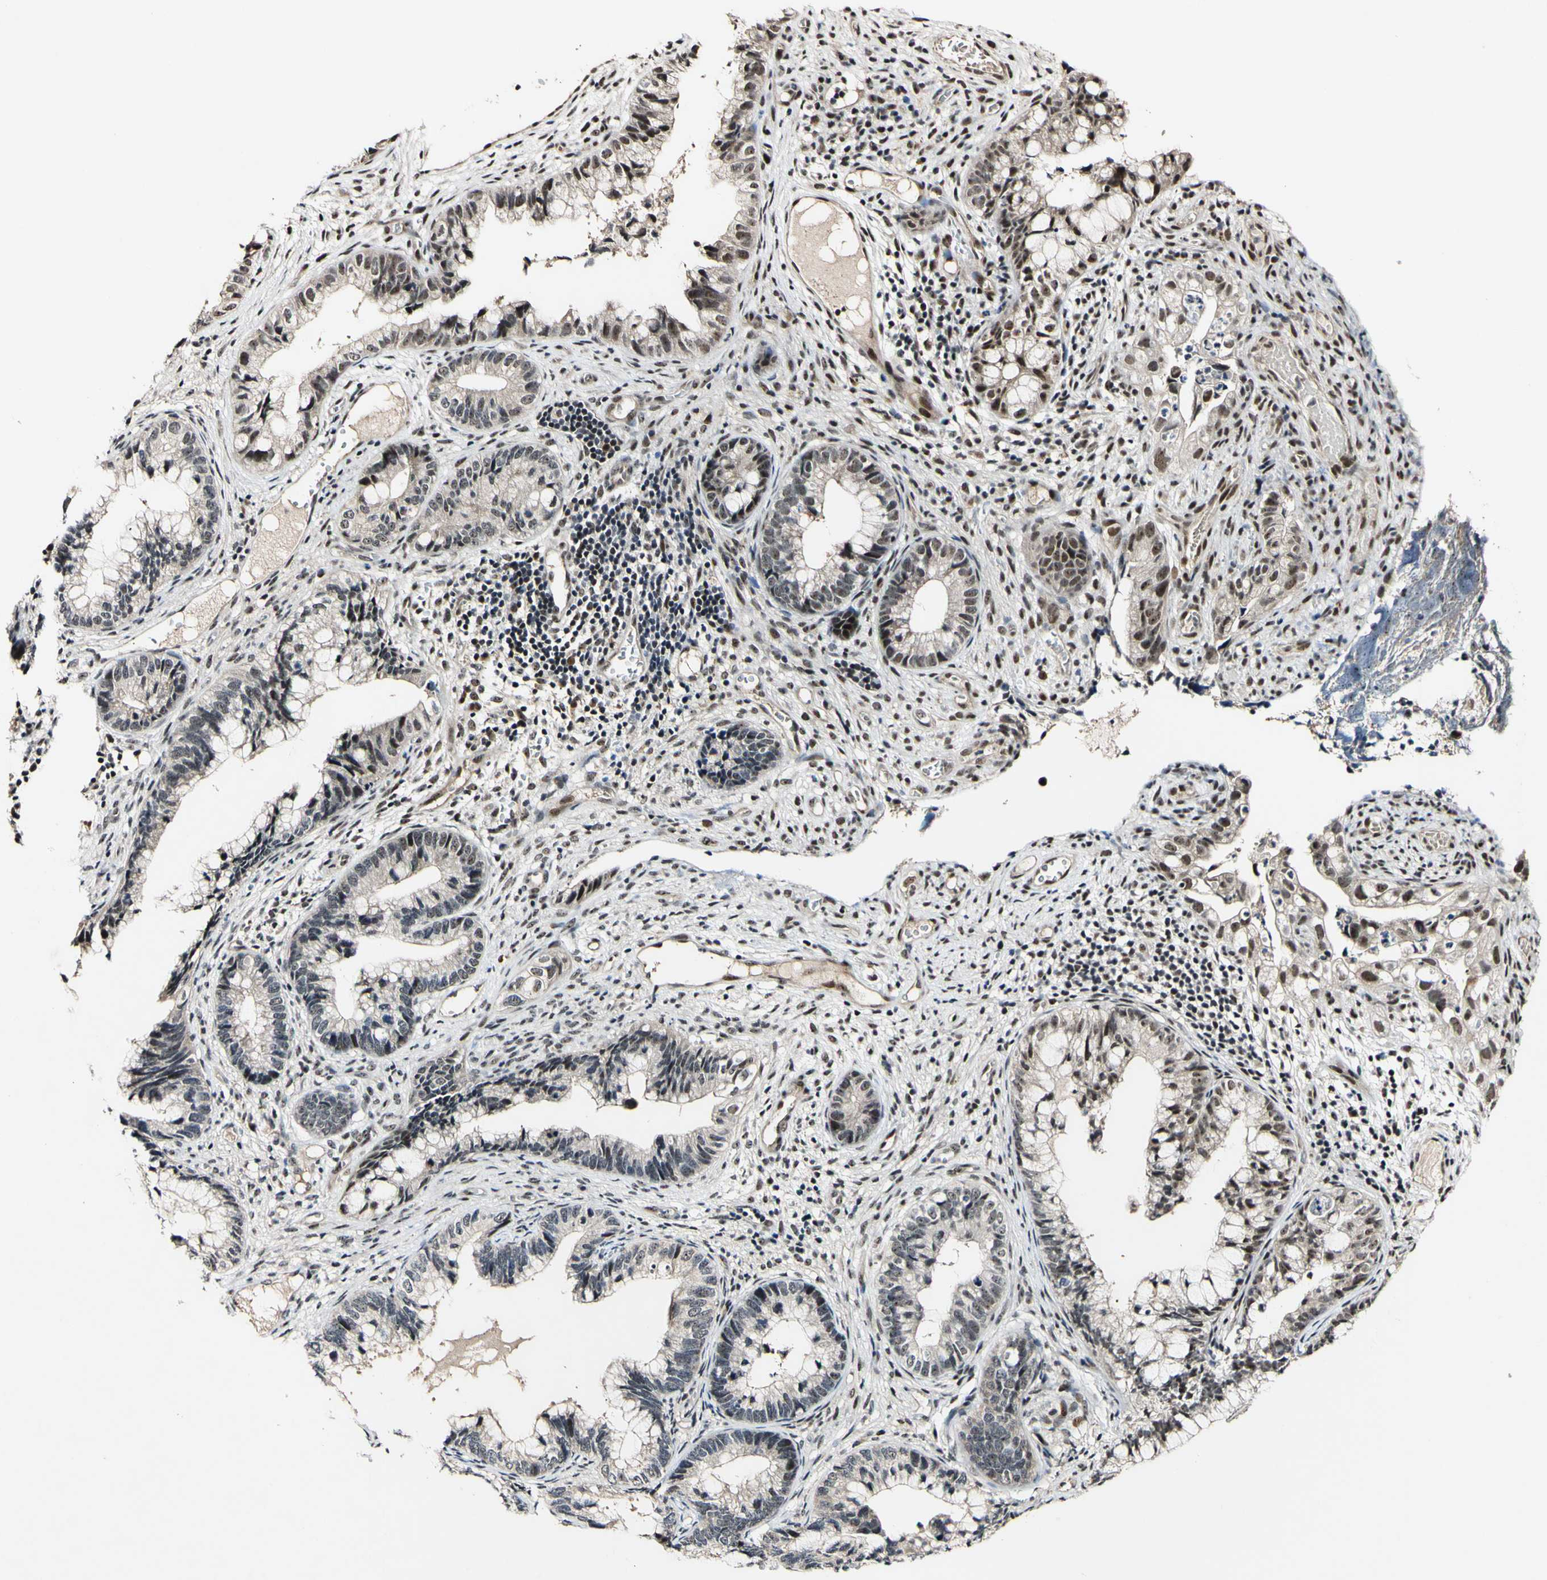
{"staining": {"intensity": "moderate", "quantity": "<25%", "location": "nuclear"}, "tissue": "cervical cancer", "cell_type": "Tumor cells", "image_type": "cancer", "snomed": [{"axis": "morphology", "description": "Adenocarcinoma, NOS"}, {"axis": "topography", "description": "Cervix"}], "caption": "Immunohistochemistry (IHC) staining of cervical adenocarcinoma, which reveals low levels of moderate nuclear positivity in about <25% of tumor cells indicating moderate nuclear protein expression. The staining was performed using DAB (brown) for protein detection and nuclei were counterstained in hematoxylin (blue).", "gene": "POLR2F", "patient": {"sex": "female", "age": 44}}